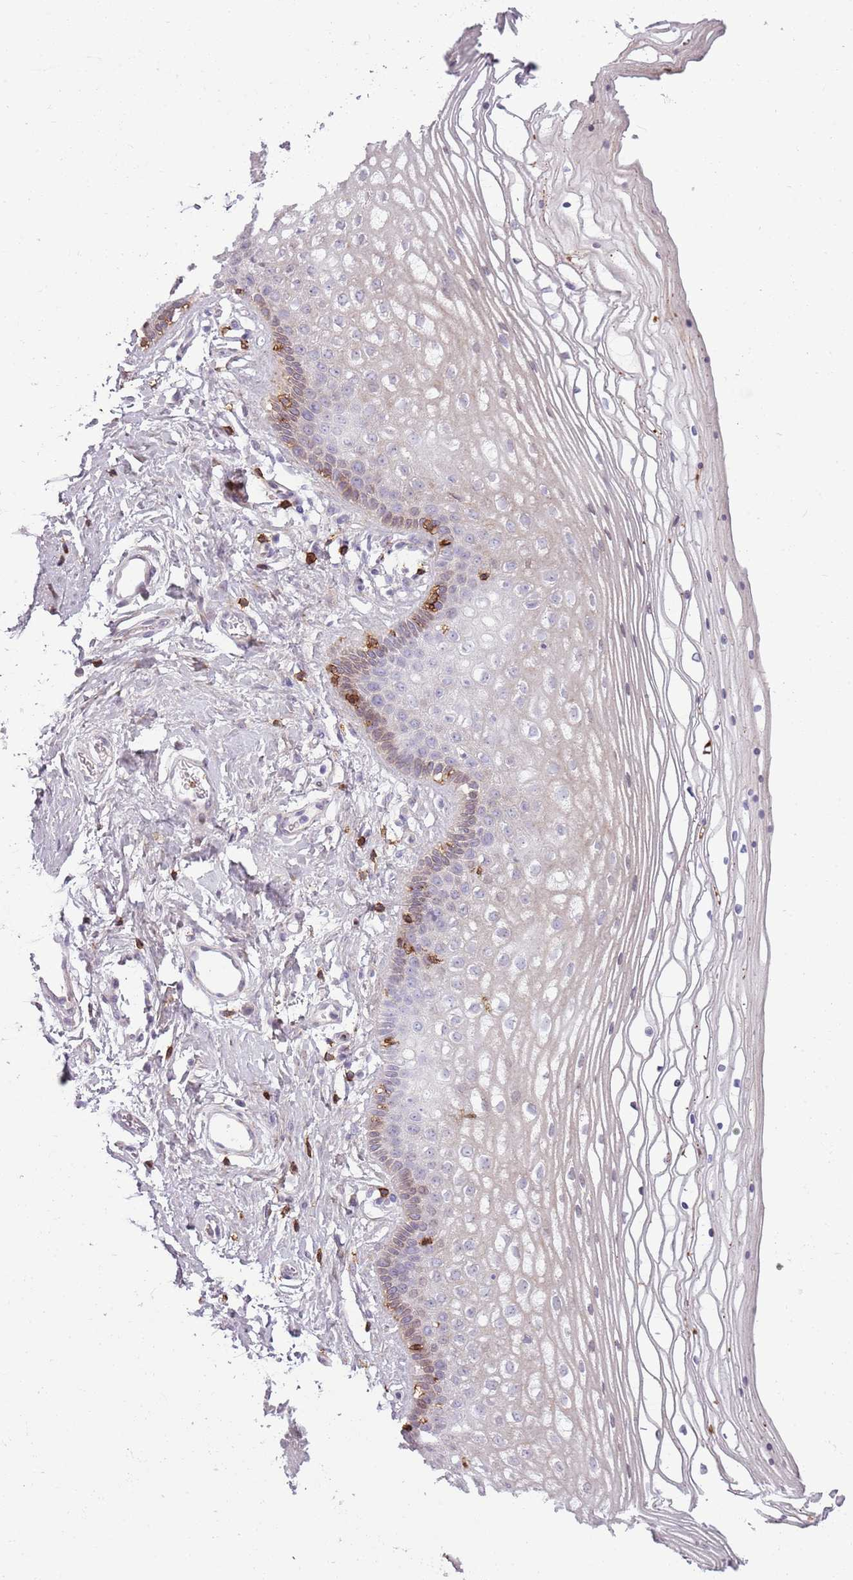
{"staining": {"intensity": "weak", "quantity": "<25%", "location": "cytoplasmic/membranous"}, "tissue": "vagina", "cell_type": "Squamous epithelial cells", "image_type": "normal", "snomed": [{"axis": "morphology", "description": "Normal tissue, NOS"}, {"axis": "topography", "description": "Vagina"}], "caption": "There is no significant positivity in squamous epithelial cells of vagina. Brightfield microscopy of immunohistochemistry stained with DAB (brown) and hematoxylin (blue), captured at high magnification.", "gene": "ZNF583", "patient": {"sex": "female", "age": 46}}